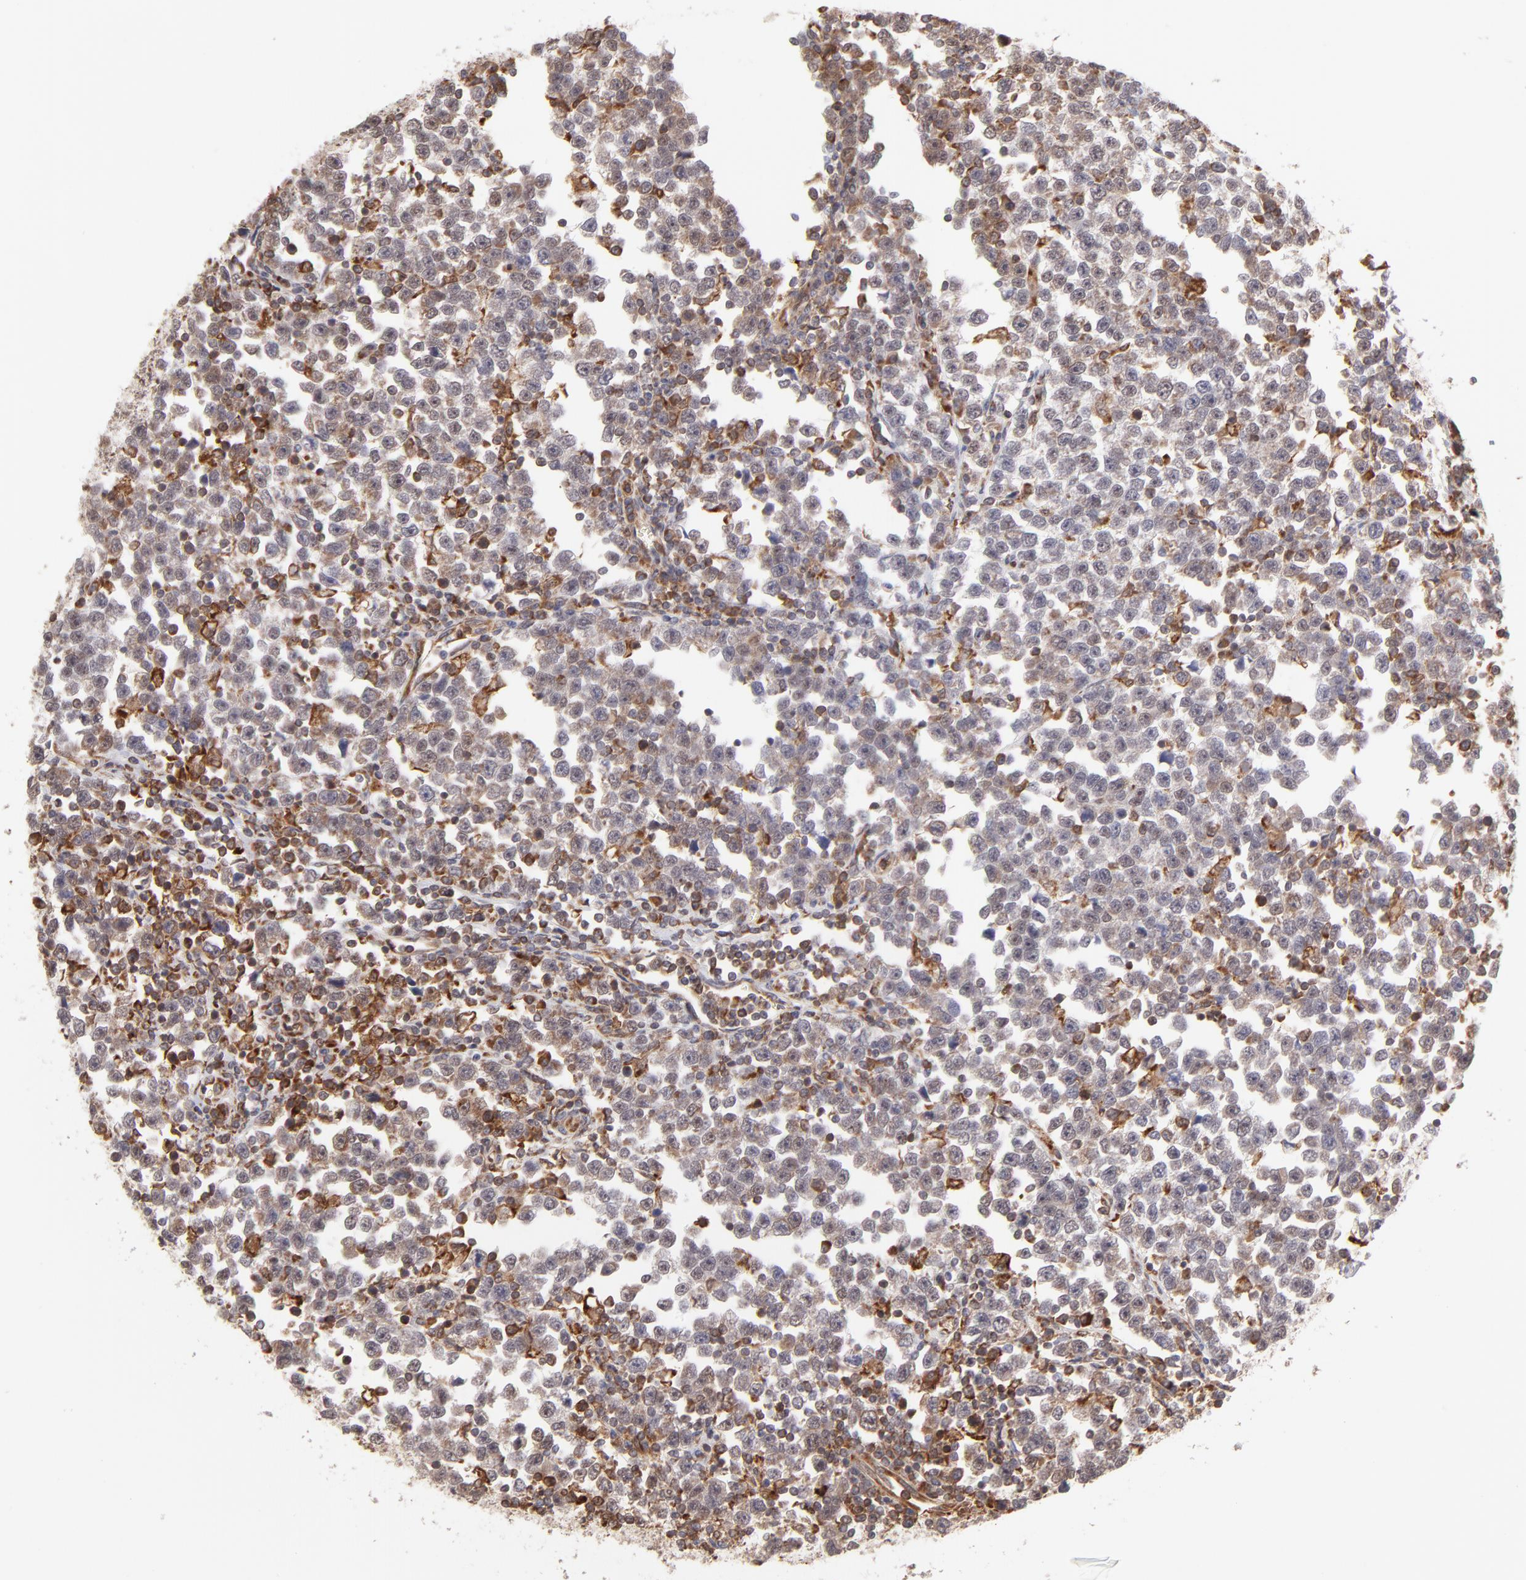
{"staining": {"intensity": "moderate", "quantity": ">75%", "location": "nuclear"}, "tissue": "testis cancer", "cell_type": "Tumor cells", "image_type": "cancer", "snomed": [{"axis": "morphology", "description": "Seminoma, NOS"}, {"axis": "topography", "description": "Testis"}], "caption": "Testis cancer stained for a protein exhibits moderate nuclear positivity in tumor cells.", "gene": "OAS1", "patient": {"sex": "male", "age": 43}}